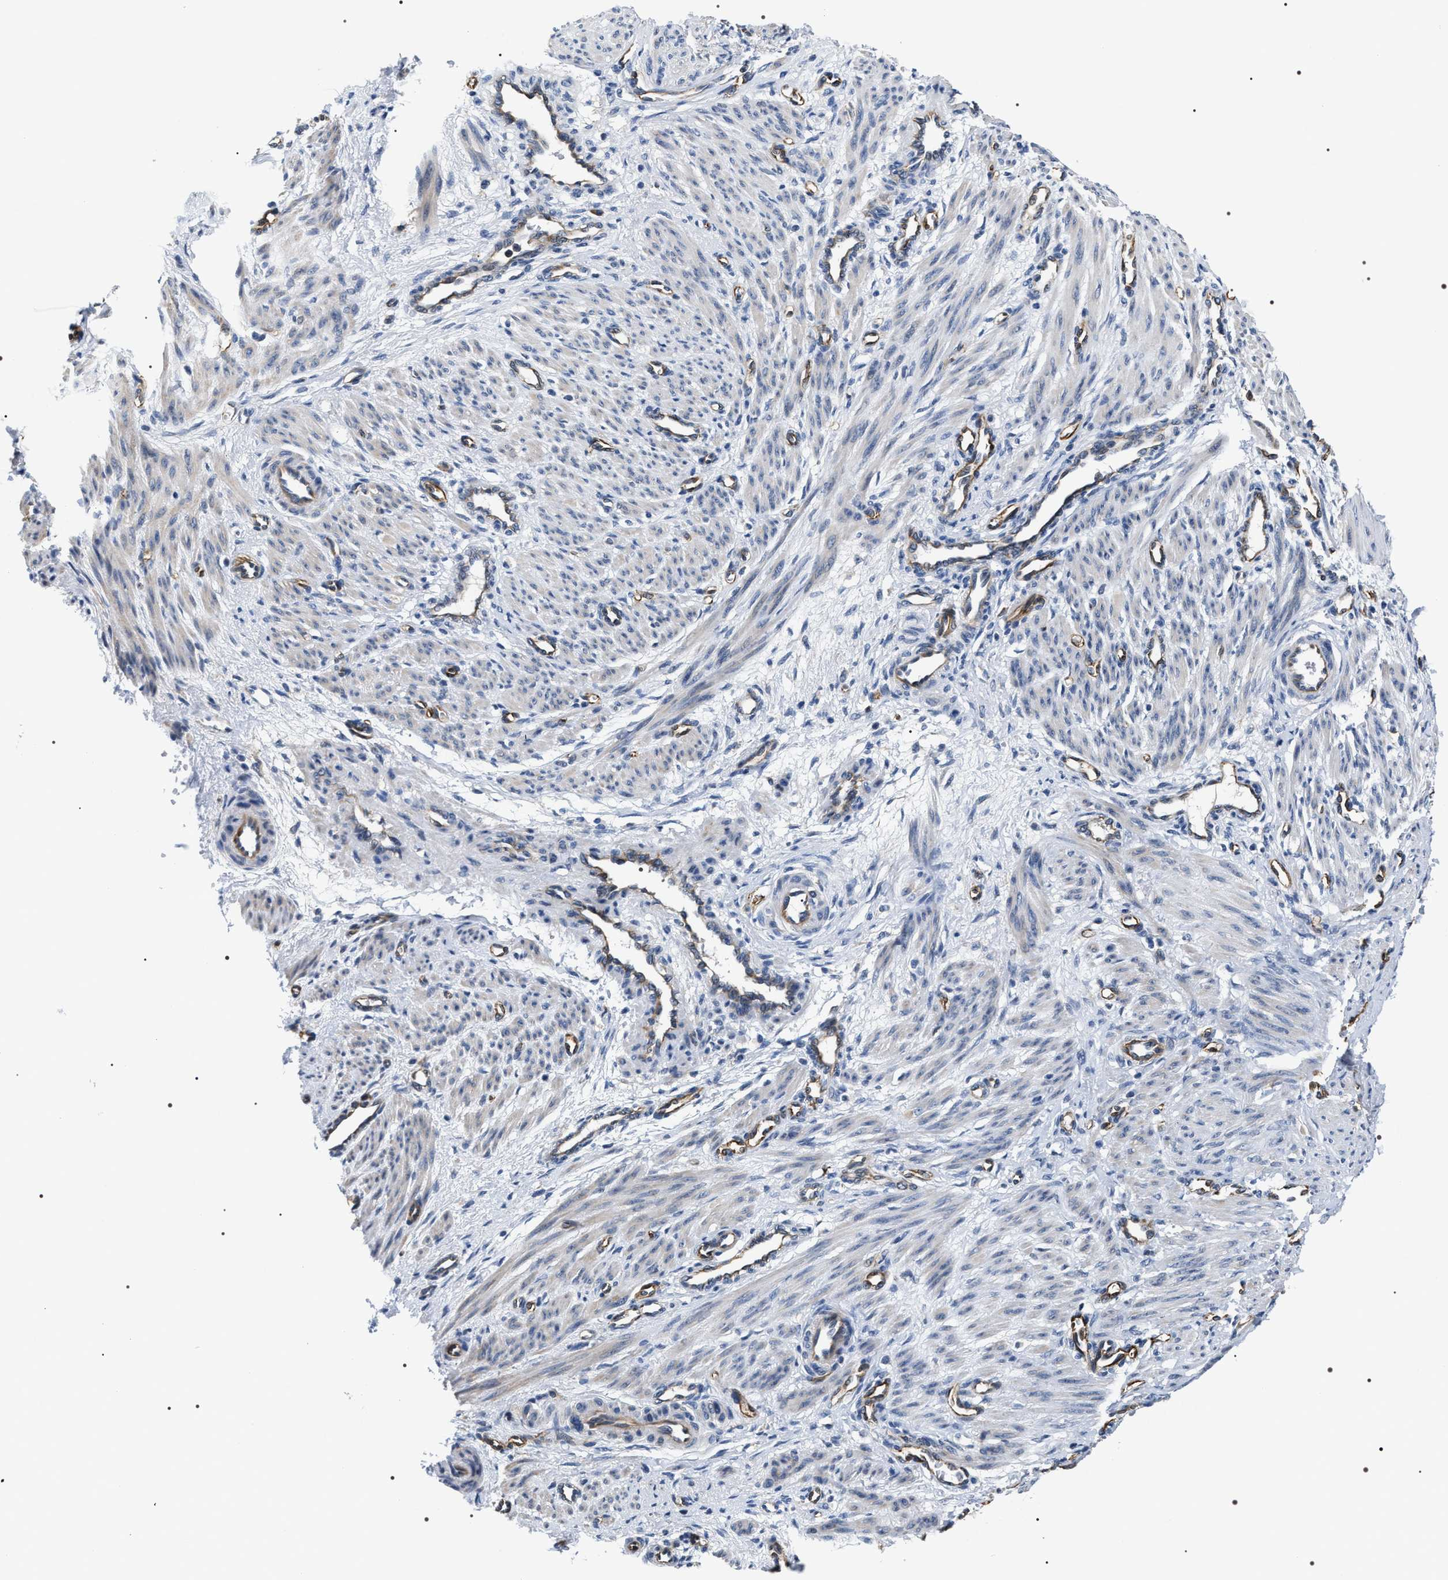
{"staining": {"intensity": "negative", "quantity": "none", "location": "none"}, "tissue": "smooth muscle", "cell_type": "Smooth muscle cells", "image_type": "normal", "snomed": [{"axis": "morphology", "description": "Normal tissue, NOS"}, {"axis": "topography", "description": "Endometrium"}], "caption": "Protein analysis of benign smooth muscle exhibits no significant staining in smooth muscle cells. (DAB immunohistochemistry (IHC) with hematoxylin counter stain).", "gene": "PKD1L1", "patient": {"sex": "female", "age": 33}}